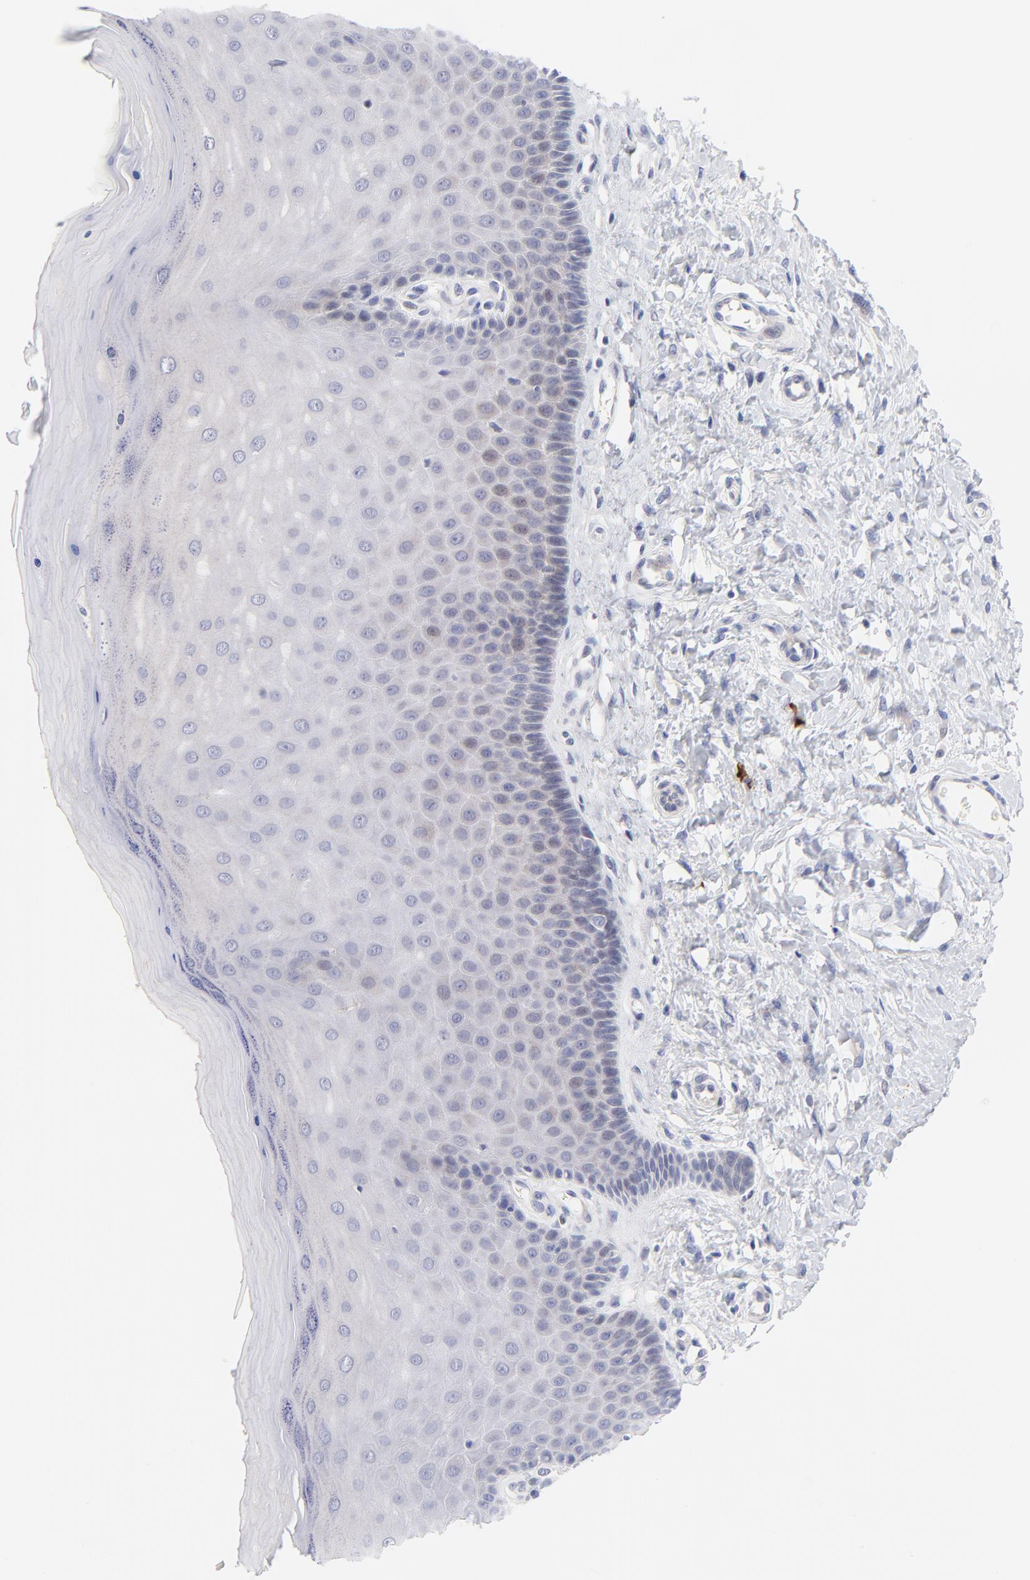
{"staining": {"intensity": "weak", "quantity": ">75%", "location": "cytoplasmic/membranous"}, "tissue": "cervix", "cell_type": "Glandular cells", "image_type": "normal", "snomed": [{"axis": "morphology", "description": "Normal tissue, NOS"}, {"axis": "topography", "description": "Cervix"}], "caption": "Approximately >75% of glandular cells in normal human cervix show weak cytoplasmic/membranous protein staining as visualized by brown immunohistochemical staining.", "gene": "AFF2", "patient": {"sex": "female", "age": 55}}